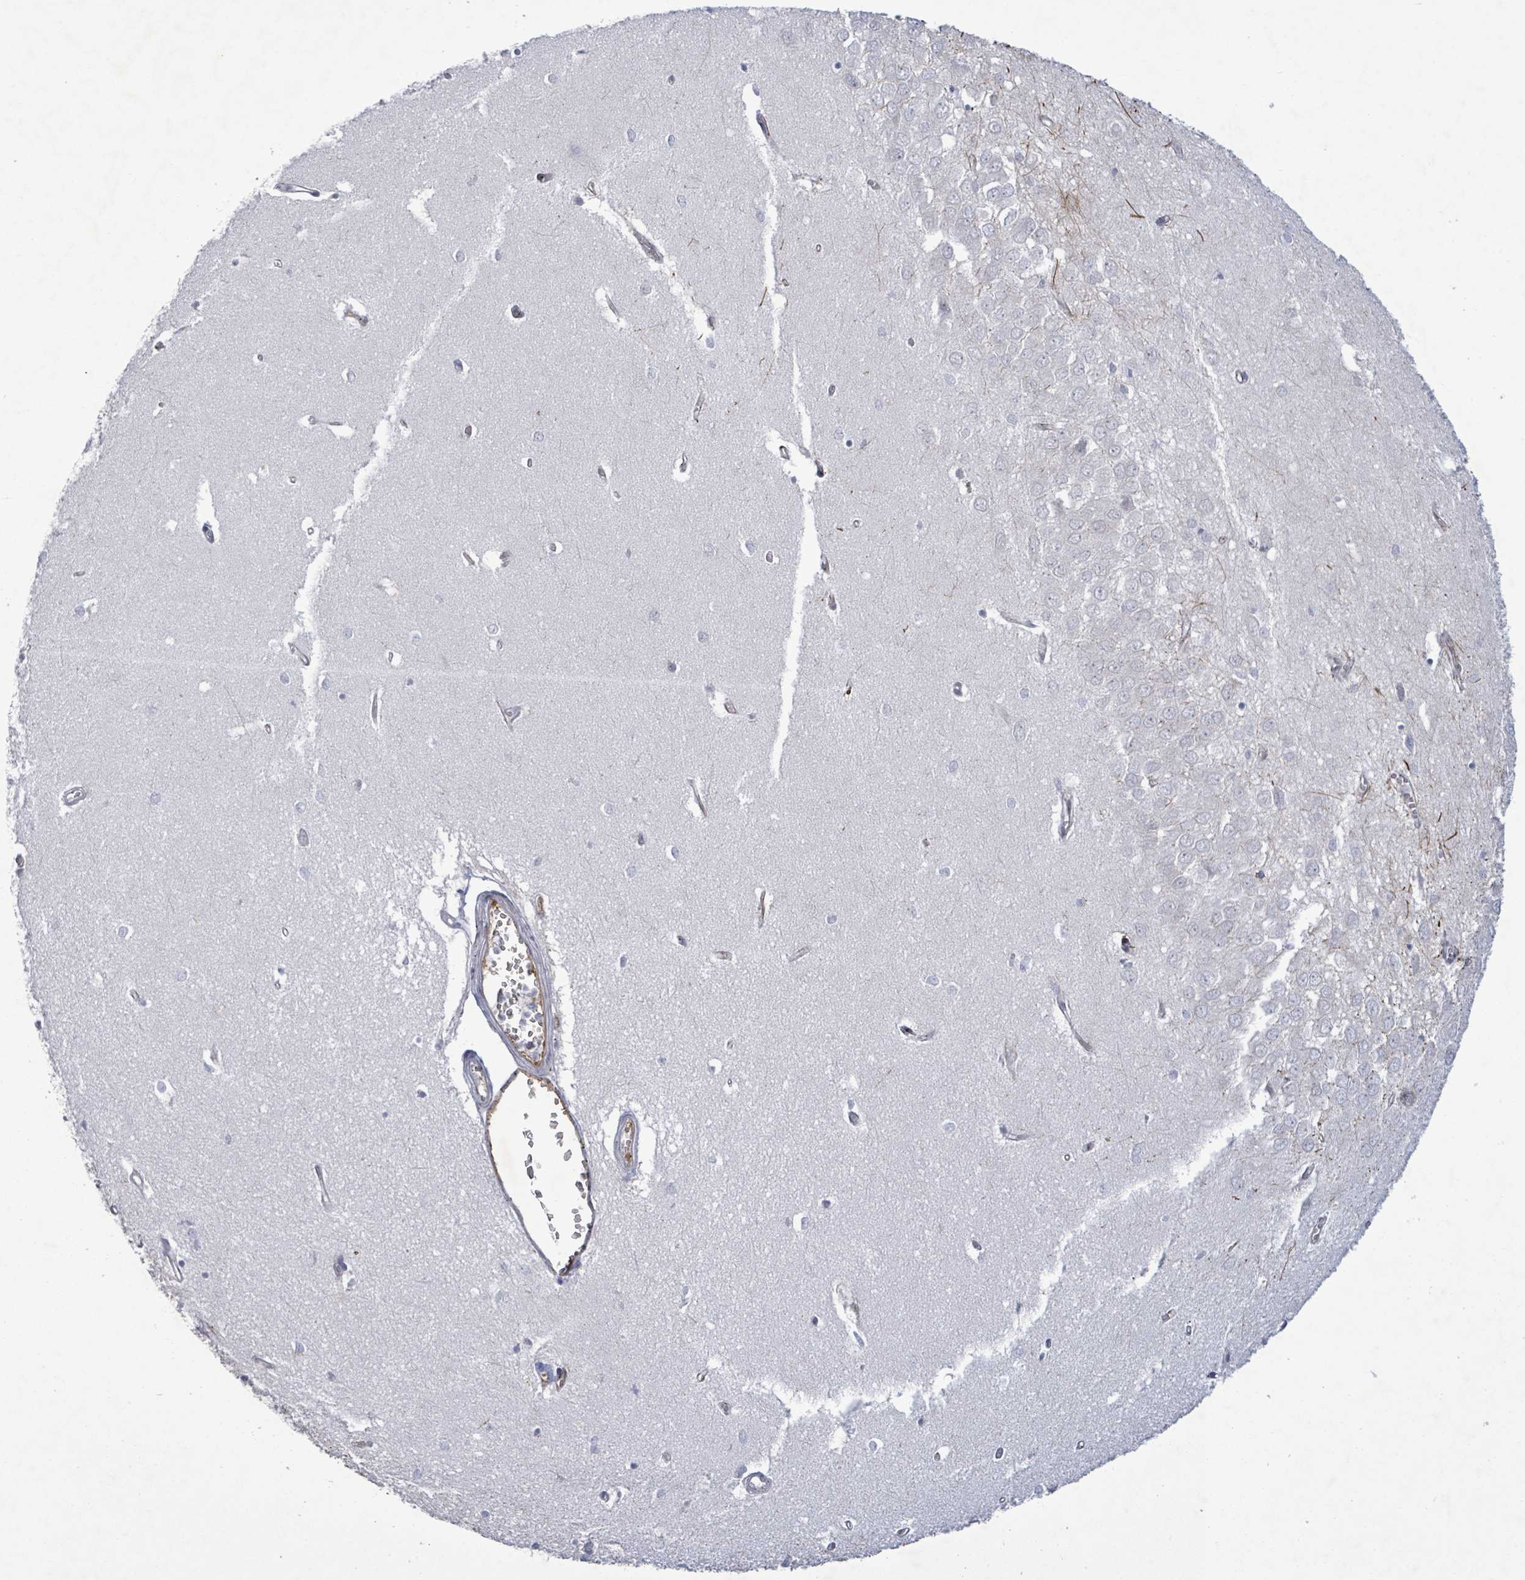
{"staining": {"intensity": "negative", "quantity": "none", "location": "none"}, "tissue": "hippocampus", "cell_type": "Glial cells", "image_type": "normal", "snomed": [{"axis": "morphology", "description": "Normal tissue, NOS"}, {"axis": "topography", "description": "Hippocampus"}], "caption": "Immunohistochemical staining of unremarkable human hippocampus shows no significant expression in glial cells.", "gene": "TUSC1", "patient": {"sex": "female", "age": 64}}